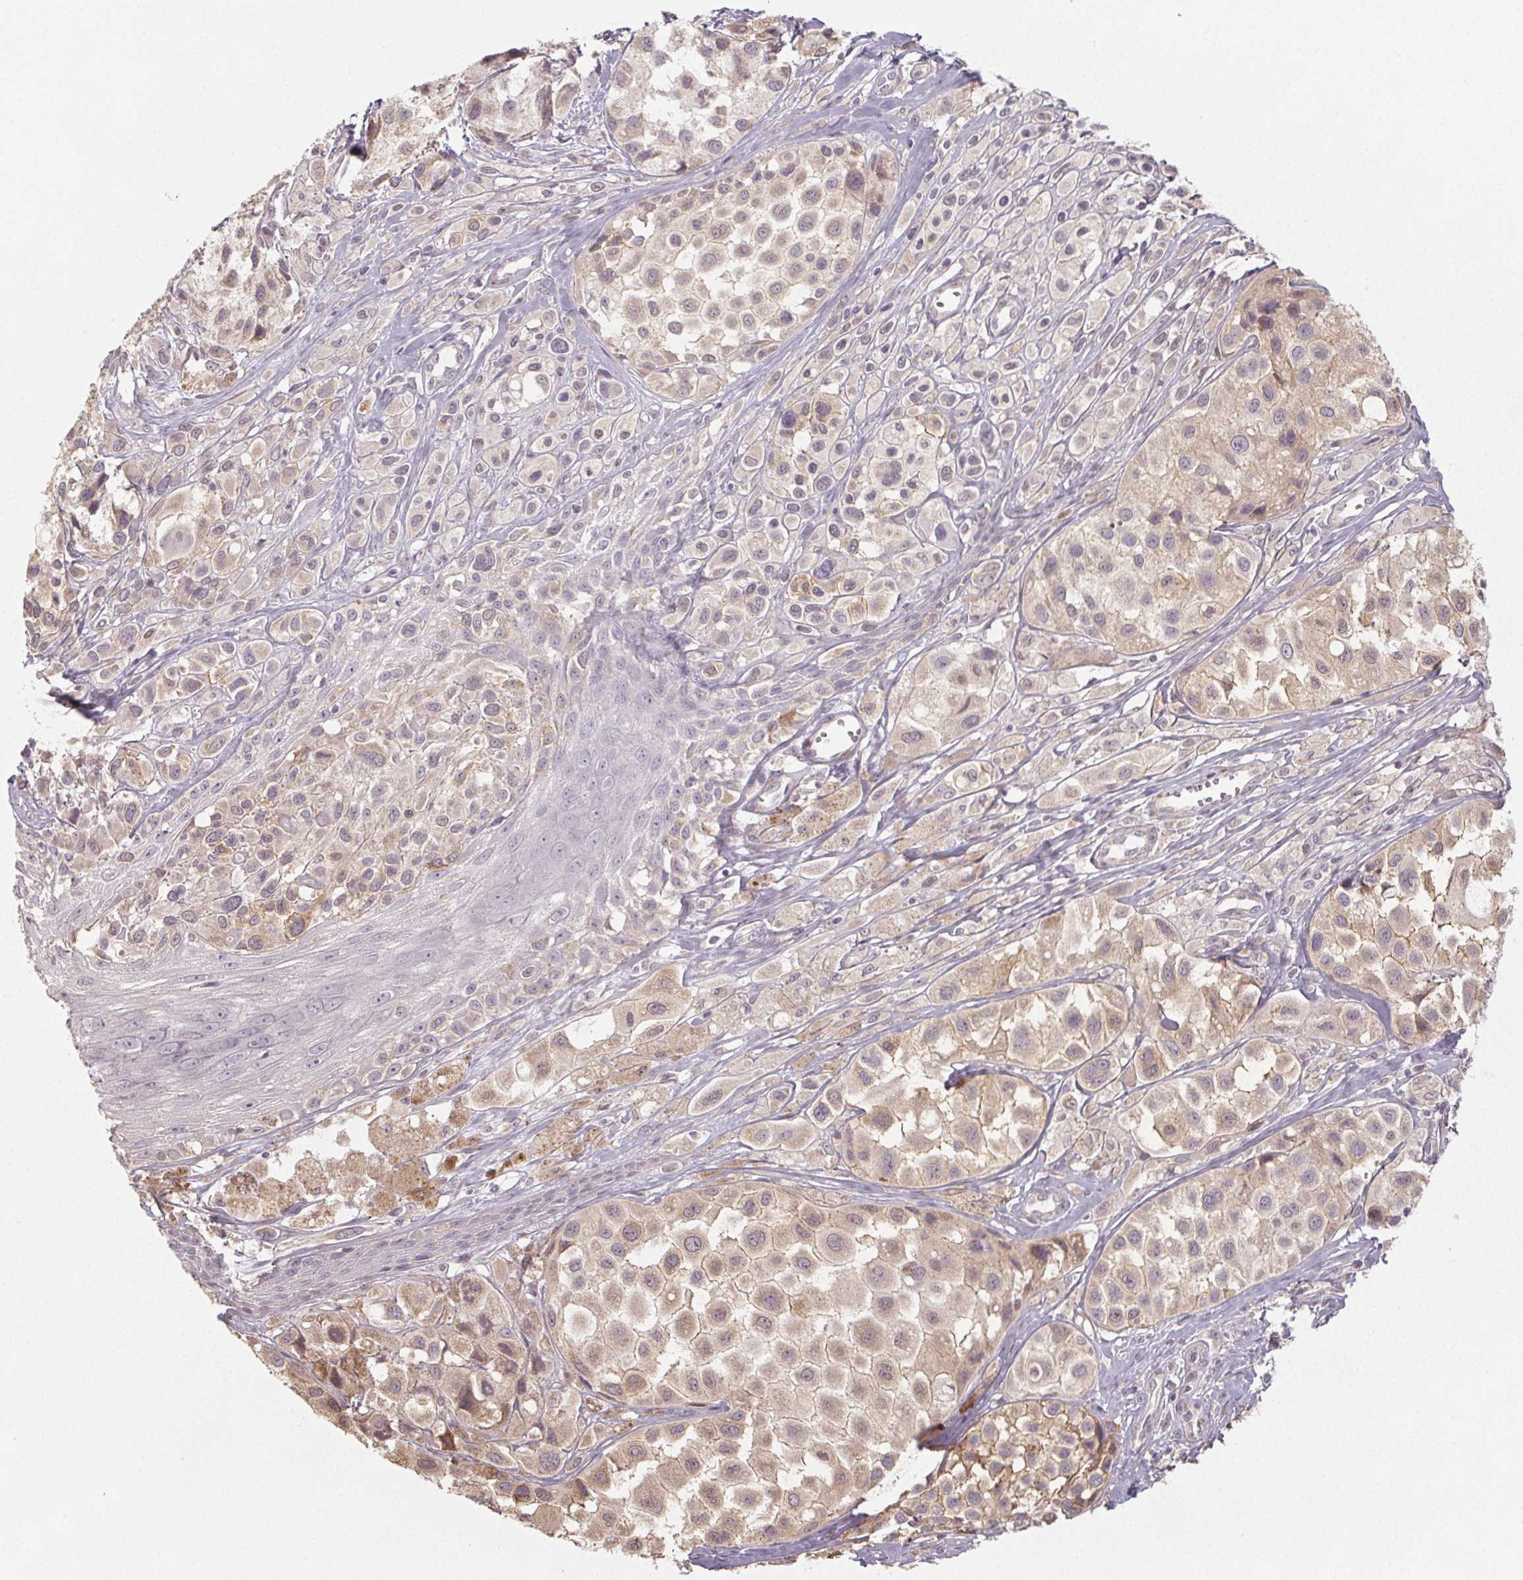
{"staining": {"intensity": "weak", "quantity": "25%-75%", "location": "cytoplasmic/membranous"}, "tissue": "melanoma", "cell_type": "Tumor cells", "image_type": "cancer", "snomed": [{"axis": "morphology", "description": "Malignant melanoma, NOS"}, {"axis": "topography", "description": "Skin"}], "caption": "Human malignant melanoma stained with a brown dye displays weak cytoplasmic/membranous positive positivity in approximately 25%-75% of tumor cells.", "gene": "SLC26A2", "patient": {"sex": "male", "age": 77}}